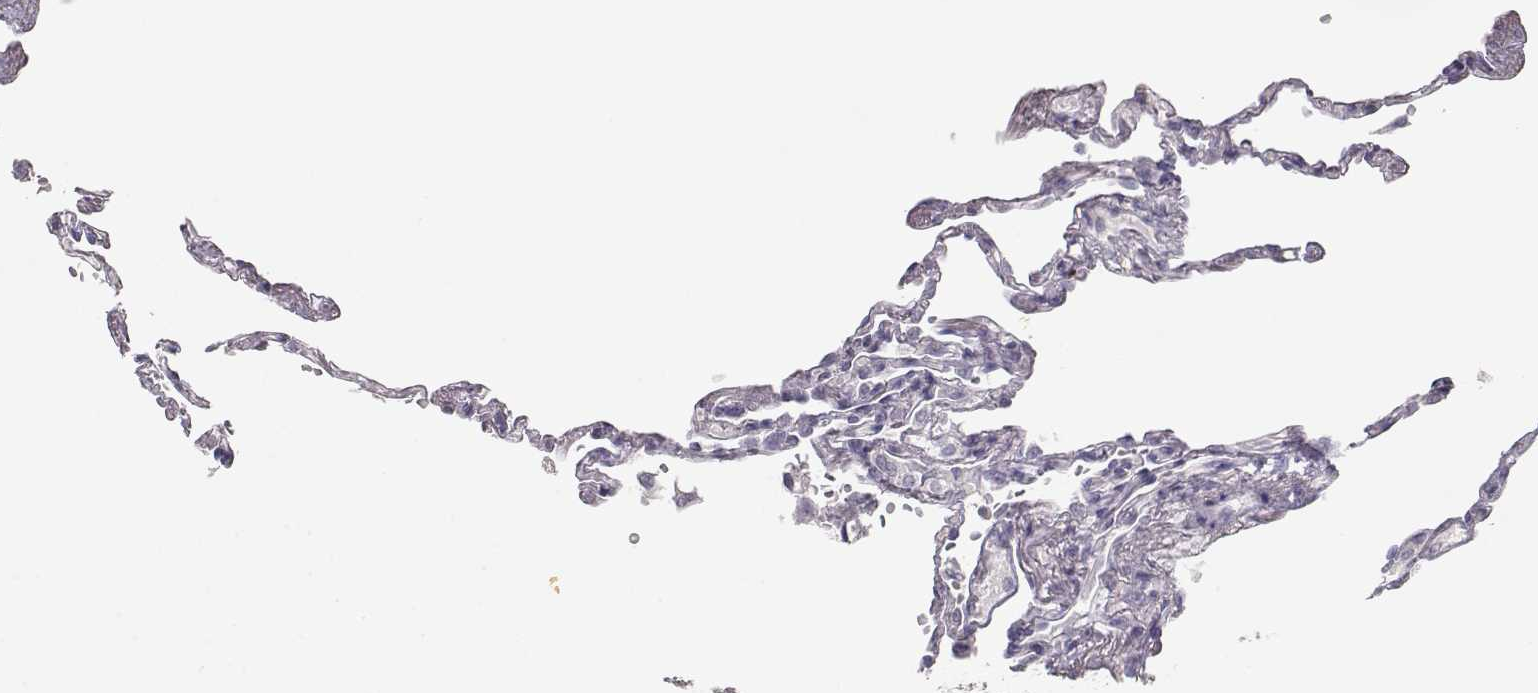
{"staining": {"intensity": "negative", "quantity": "none", "location": "none"}, "tissue": "lung", "cell_type": "Alveolar cells", "image_type": "normal", "snomed": [{"axis": "morphology", "description": "Normal tissue, NOS"}, {"axis": "topography", "description": "Lung"}], "caption": "Human lung stained for a protein using immunohistochemistry (IHC) exhibits no staining in alveolar cells.", "gene": "TKTL1", "patient": {"sex": "male", "age": 78}}